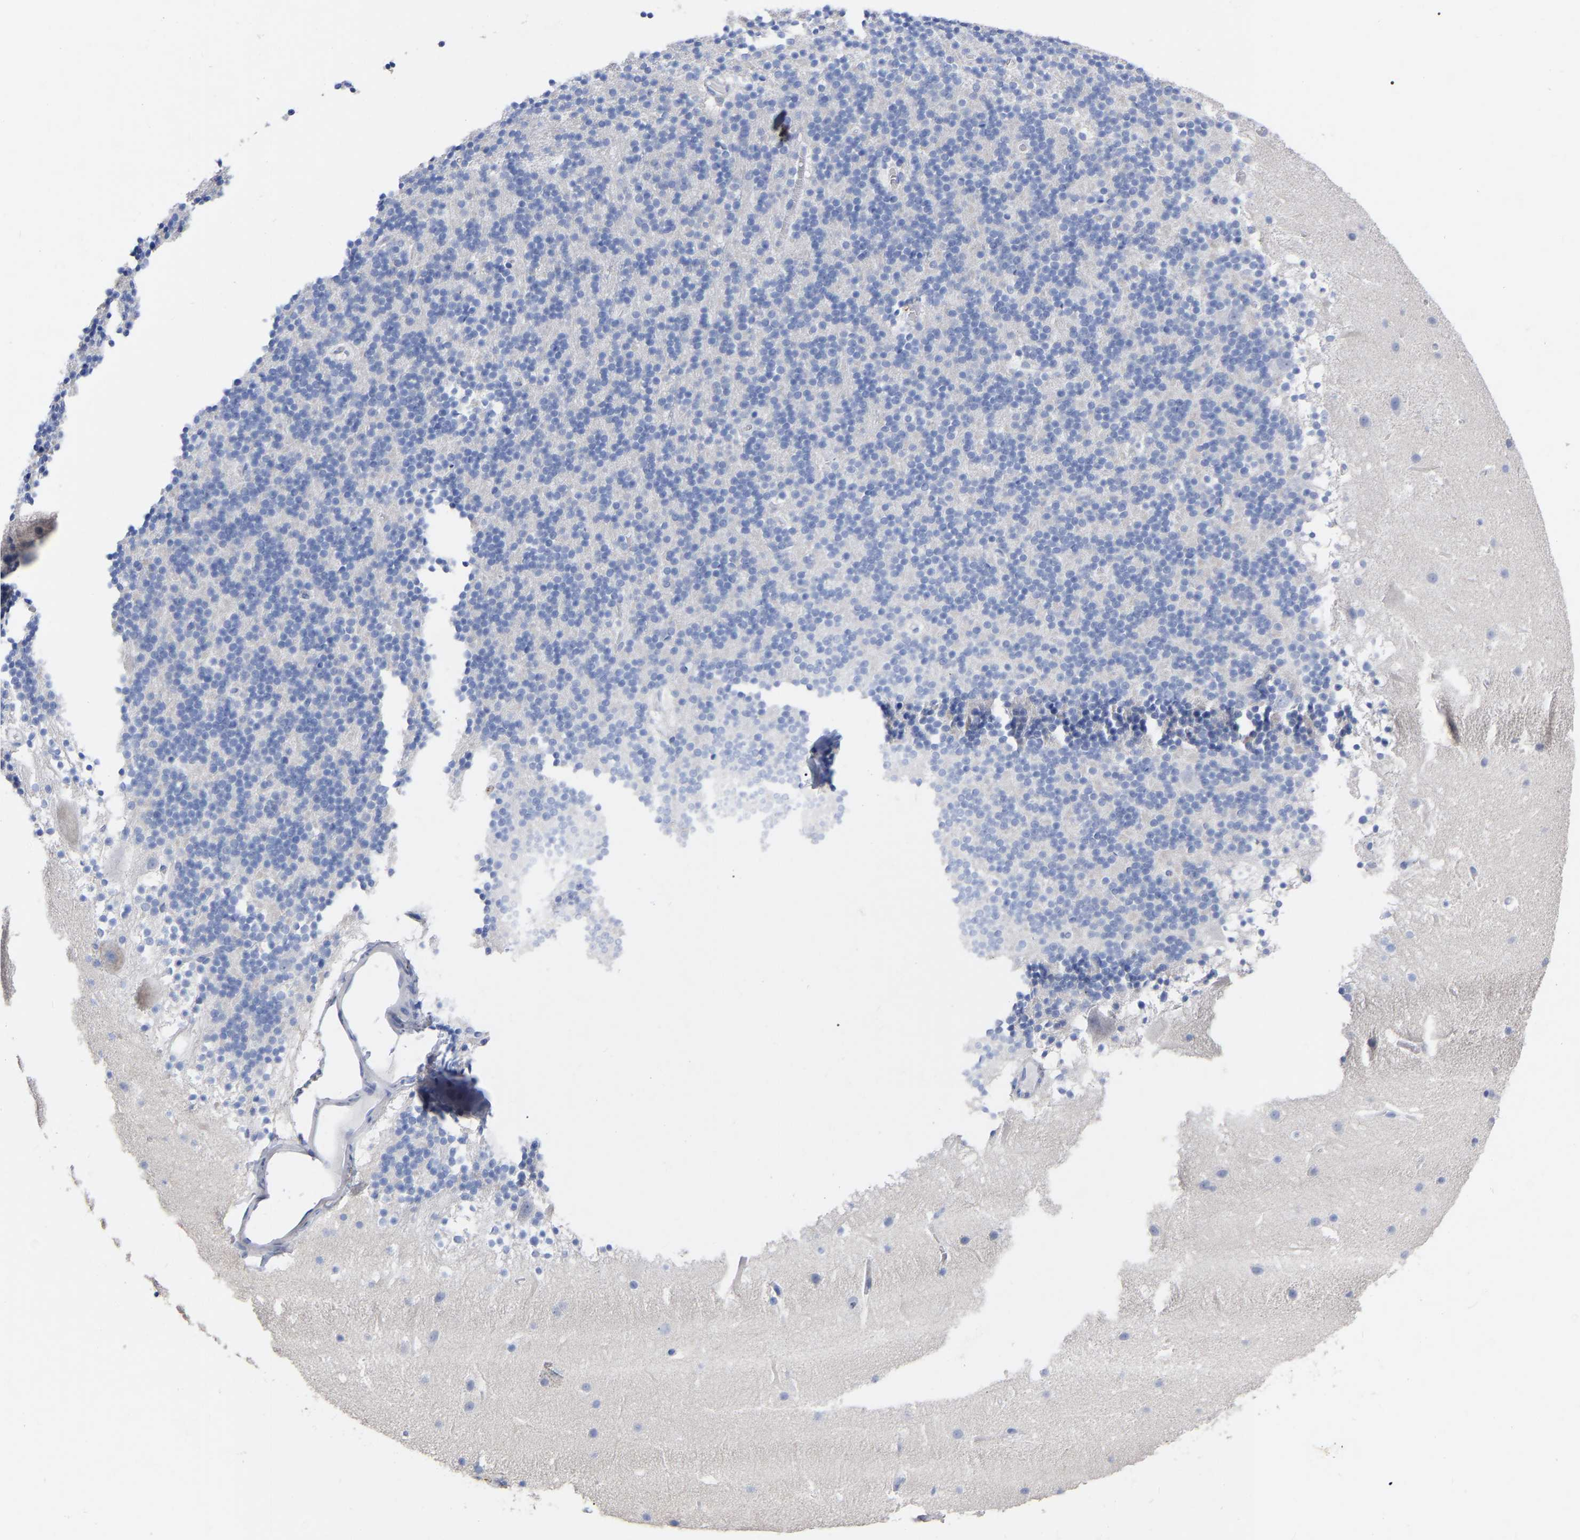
{"staining": {"intensity": "negative", "quantity": "none", "location": "none"}, "tissue": "cerebellum", "cell_type": "Cells in granular layer", "image_type": "normal", "snomed": [{"axis": "morphology", "description": "Normal tissue, NOS"}, {"axis": "topography", "description": "Cerebellum"}], "caption": "Human cerebellum stained for a protein using immunohistochemistry (IHC) exhibits no staining in cells in granular layer.", "gene": "ANXA13", "patient": {"sex": "male", "age": 45}}